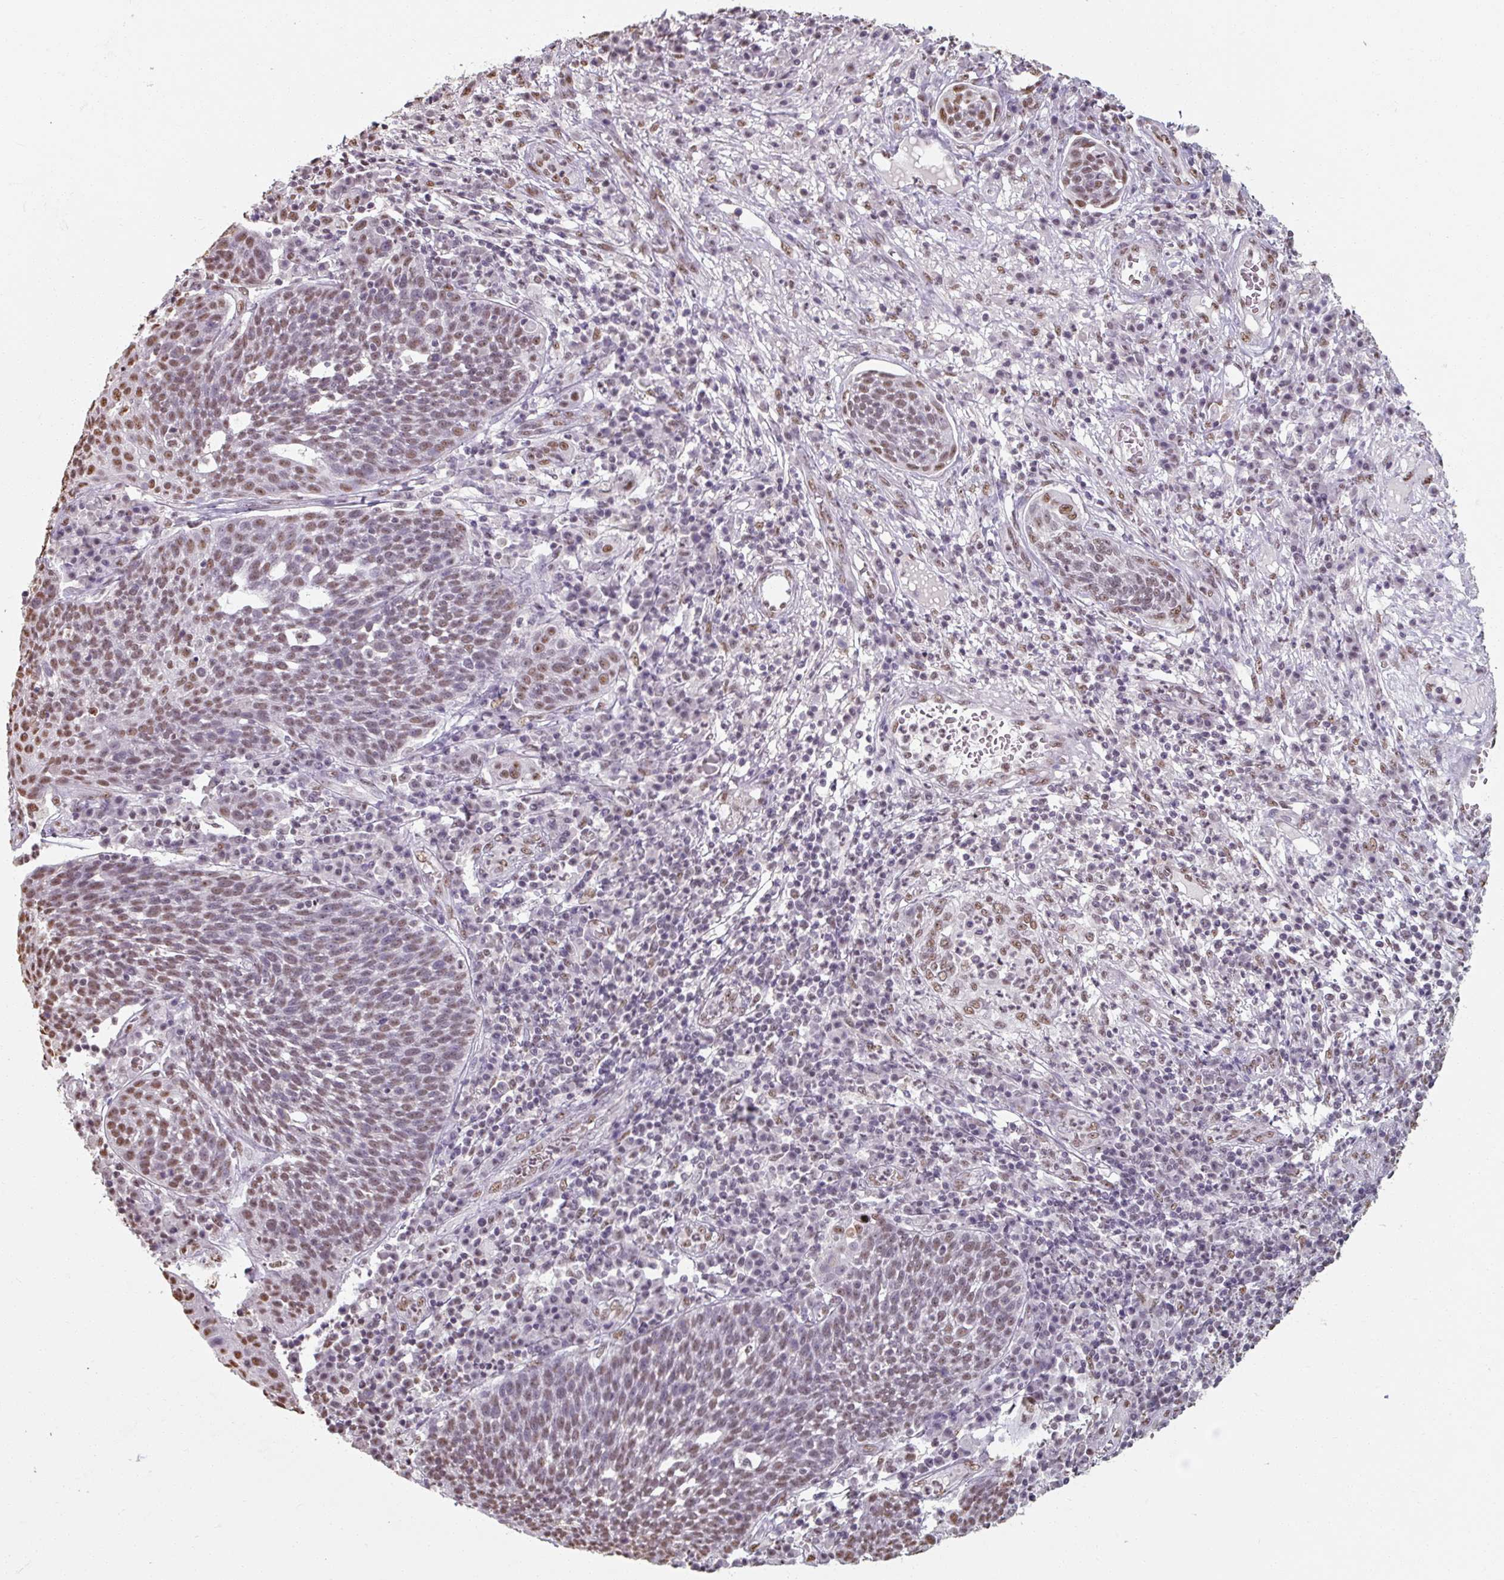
{"staining": {"intensity": "moderate", "quantity": "25%-75%", "location": "nuclear"}, "tissue": "cervical cancer", "cell_type": "Tumor cells", "image_type": "cancer", "snomed": [{"axis": "morphology", "description": "Squamous cell carcinoma, NOS"}, {"axis": "topography", "description": "Cervix"}], "caption": "A micrograph showing moderate nuclear expression in about 25%-75% of tumor cells in cervical cancer (squamous cell carcinoma), as visualized by brown immunohistochemical staining.", "gene": "ZFTRAF1", "patient": {"sex": "female", "age": 34}}